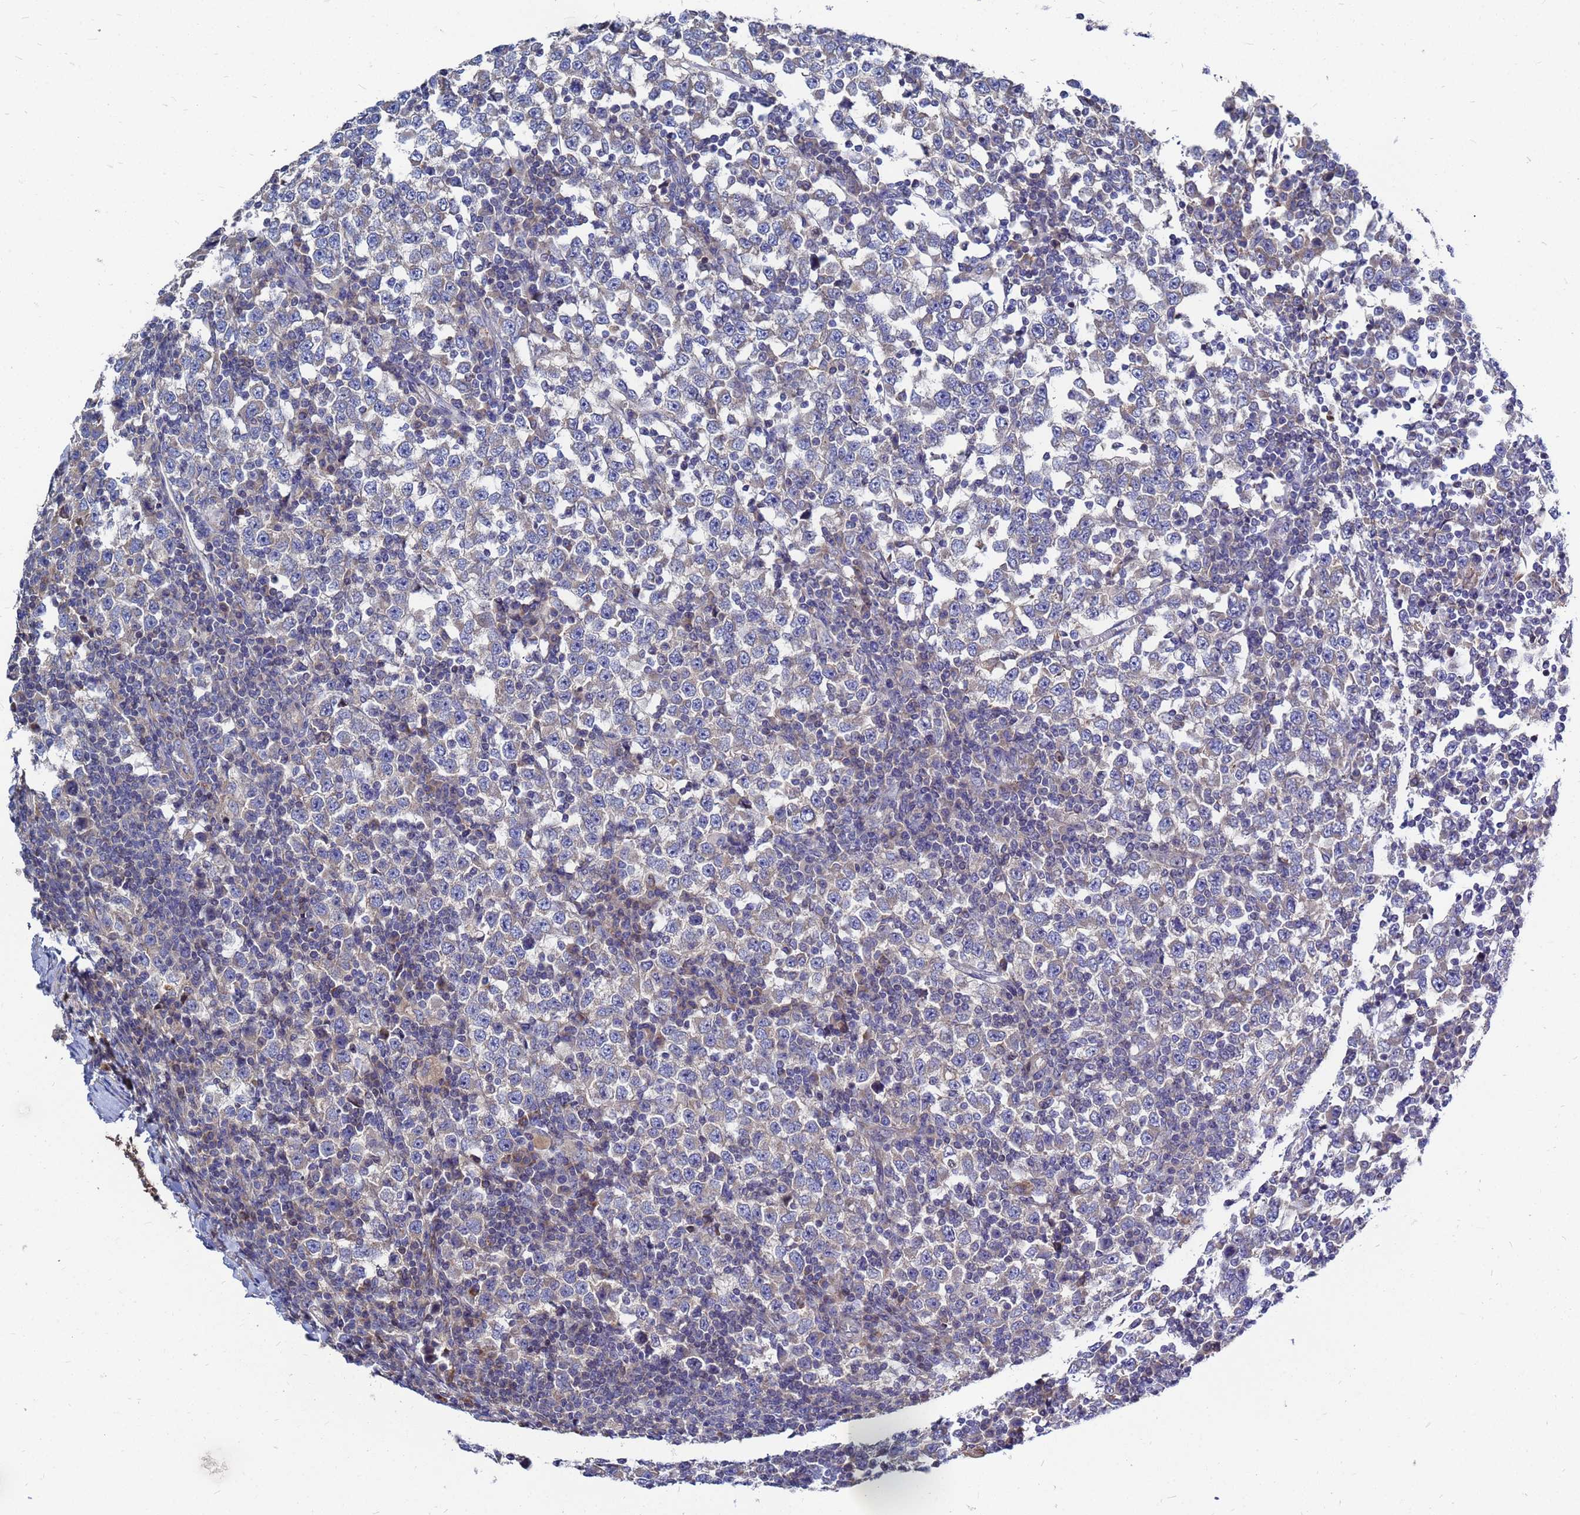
{"staining": {"intensity": "weak", "quantity": "<25%", "location": "cytoplasmic/membranous"}, "tissue": "testis cancer", "cell_type": "Tumor cells", "image_type": "cancer", "snomed": [{"axis": "morphology", "description": "Seminoma, NOS"}, {"axis": "topography", "description": "Testis"}], "caption": "High power microscopy image of an IHC micrograph of testis seminoma, revealing no significant positivity in tumor cells.", "gene": "MOB2", "patient": {"sex": "male", "age": 65}}